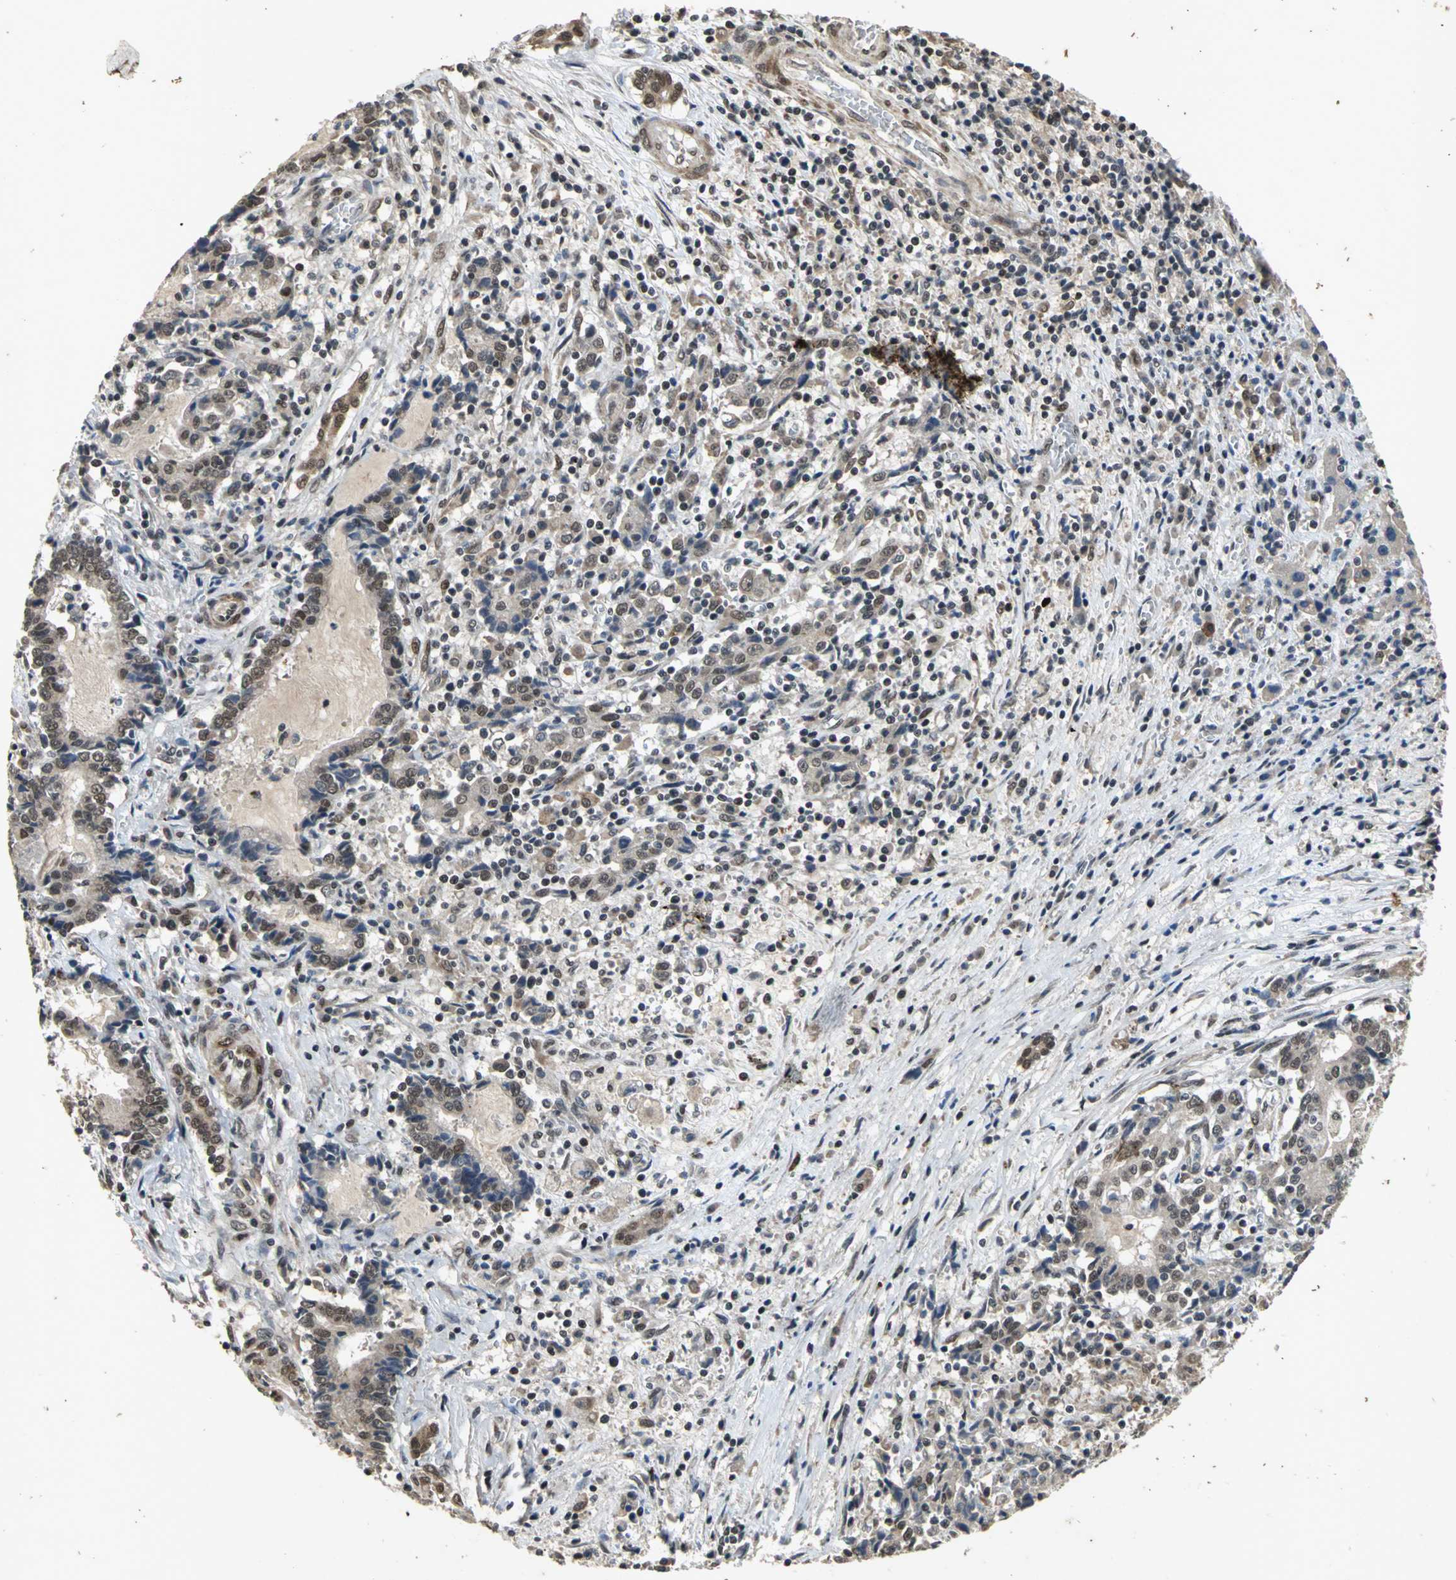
{"staining": {"intensity": "moderate", "quantity": "25%-75%", "location": "cytoplasmic/membranous,nuclear"}, "tissue": "liver cancer", "cell_type": "Tumor cells", "image_type": "cancer", "snomed": [{"axis": "morphology", "description": "Cholangiocarcinoma"}, {"axis": "topography", "description": "Liver"}], "caption": "Liver cancer was stained to show a protein in brown. There is medium levels of moderate cytoplasmic/membranous and nuclear positivity in approximately 25%-75% of tumor cells.", "gene": "NOTCH3", "patient": {"sex": "male", "age": 57}}